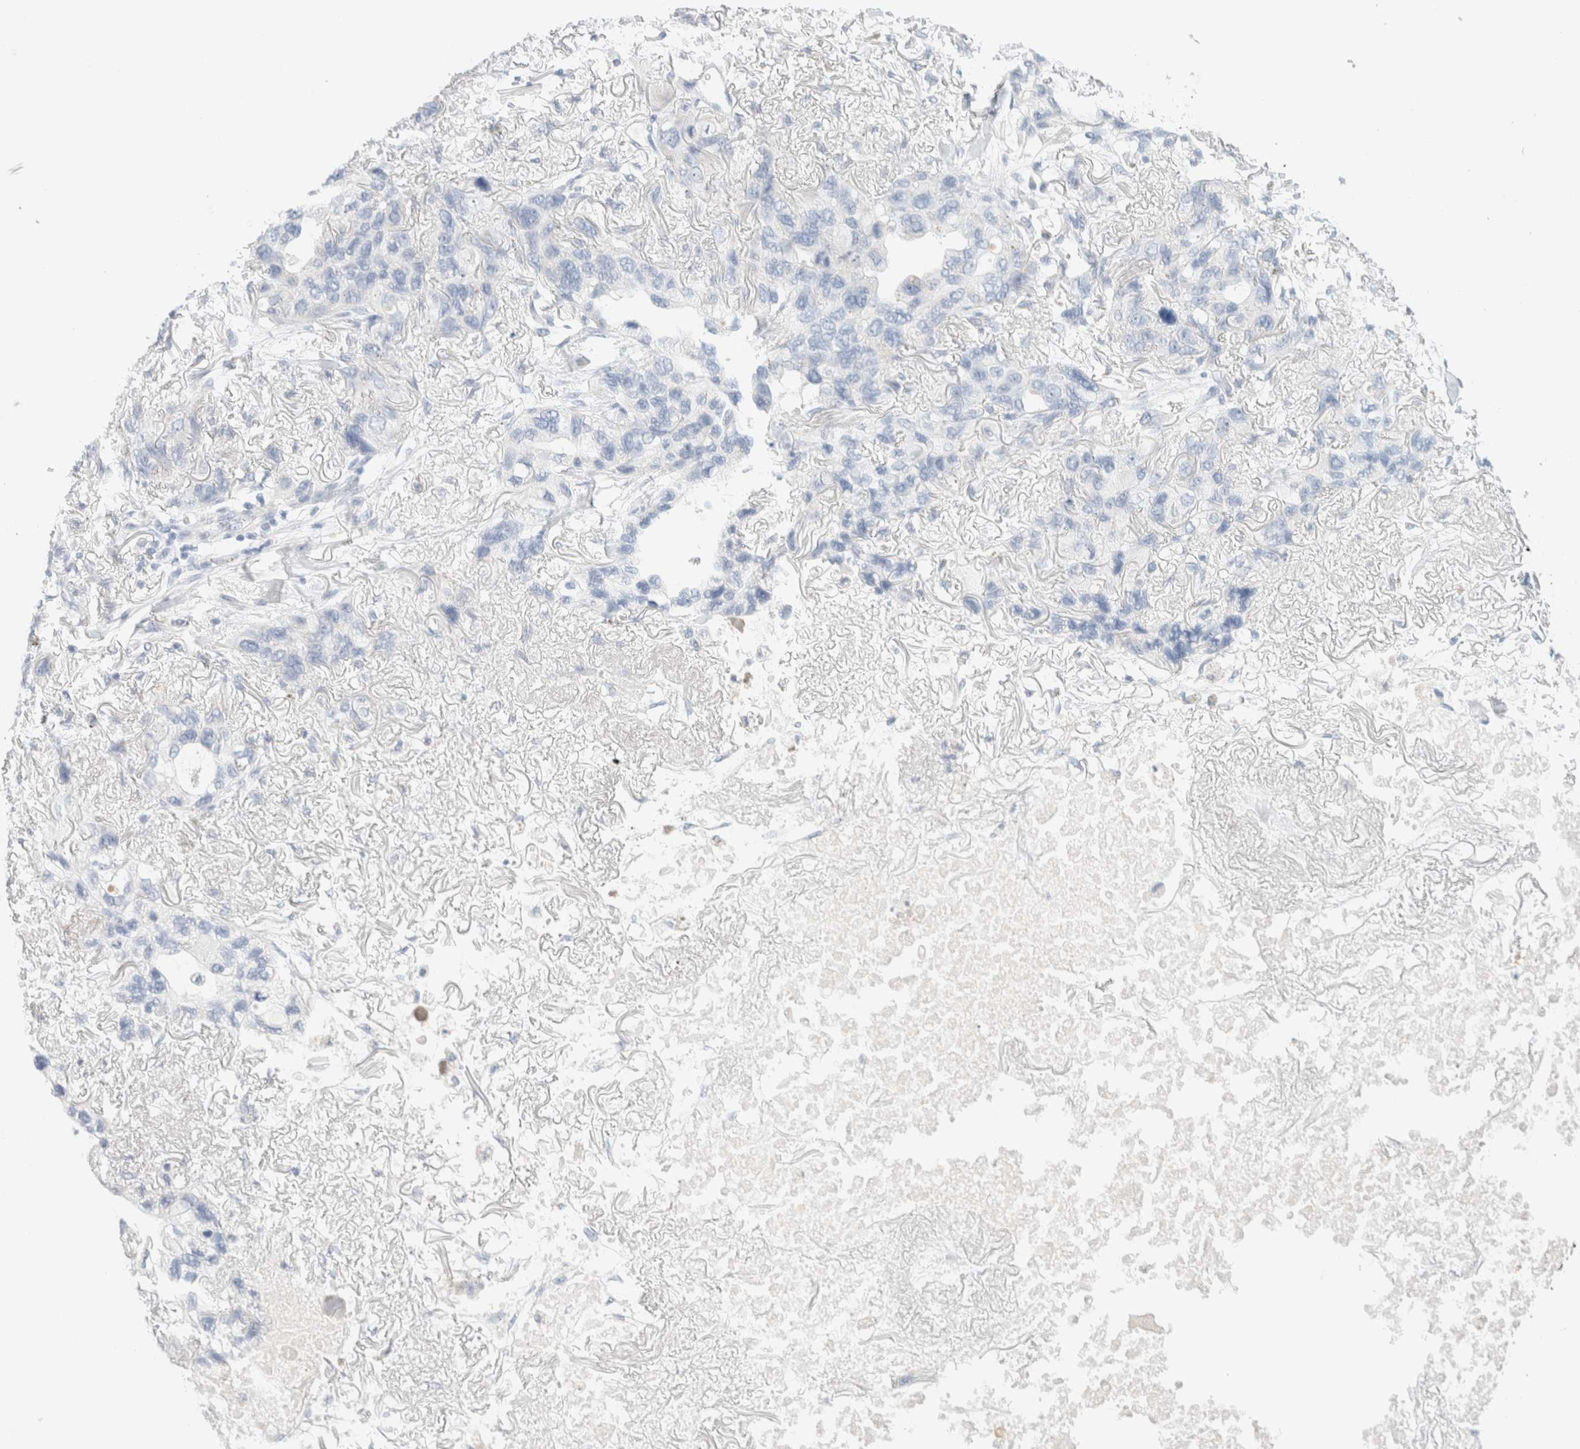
{"staining": {"intensity": "negative", "quantity": "none", "location": "none"}, "tissue": "lung cancer", "cell_type": "Tumor cells", "image_type": "cancer", "snomed": [{"axis": "morphology", "description": "Squamous cell carcinoma, NOS"}, {"axis": "topography", "description": "Lung"}], "caption": "The immunohistochemistry (IHC) histopathology image has no significant staining in tumor cells of lung cancer tissue.", "gene": "HEXD", "patient": {"sex": "female", "age": 73}}